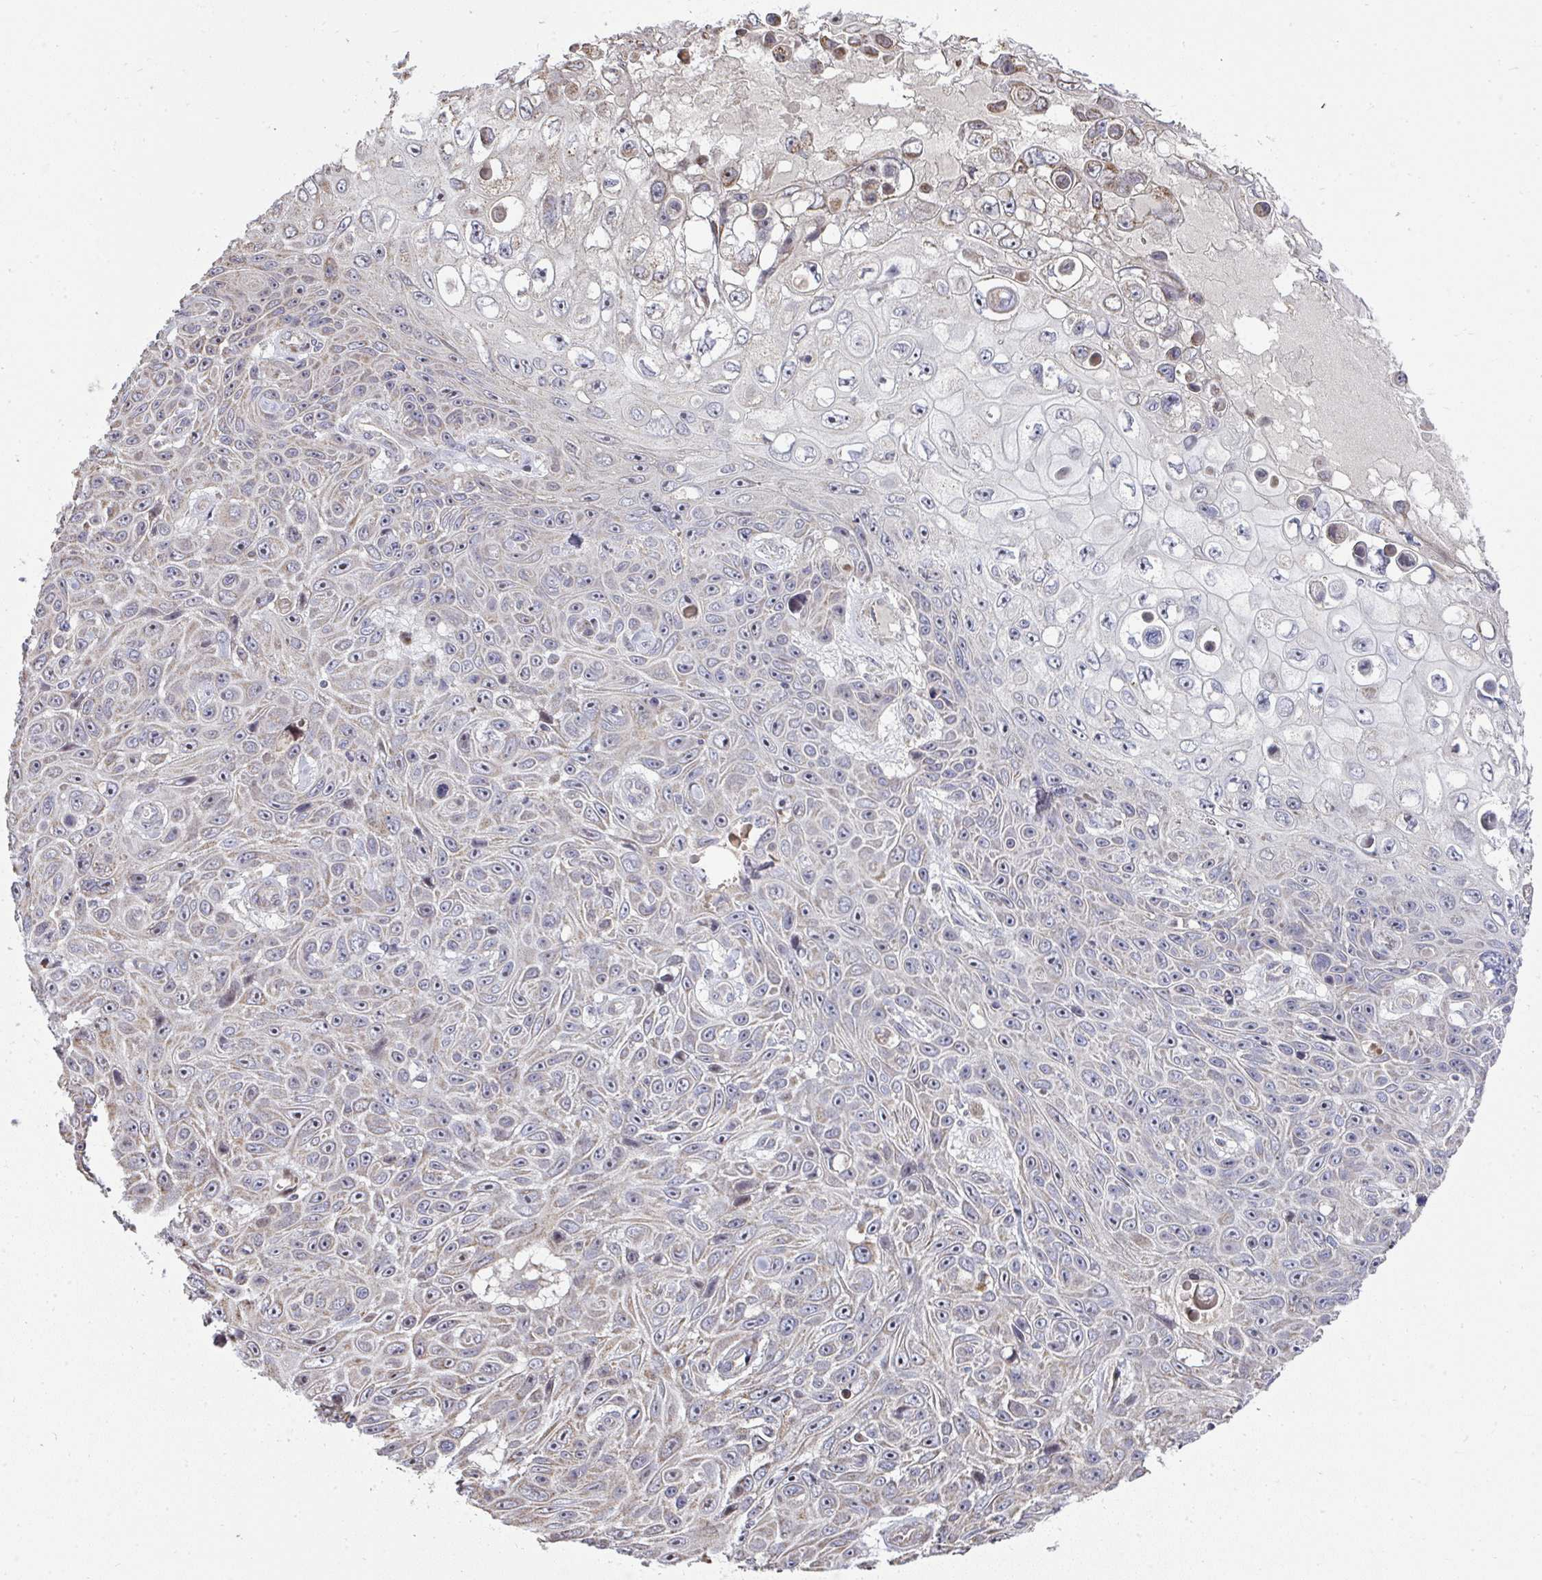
{"staining": {"intensity": "negative", "quantity": "none", "location": "none"}, "tissue": "skin cancer", "cell_type": "Tumor cells", "image_type": "cancer", "snomed": [{"axis": "morphology", "description": "Squamous cell carcinoma, NOS"}, {"axis": "topography", "description": "Skin"}], "caption": "The IHC image has no significant positivity in tumor cells of skin cancer tissue.", "gene": "AGTPBP1", "patient": {"sex": "male", "age": 82}}